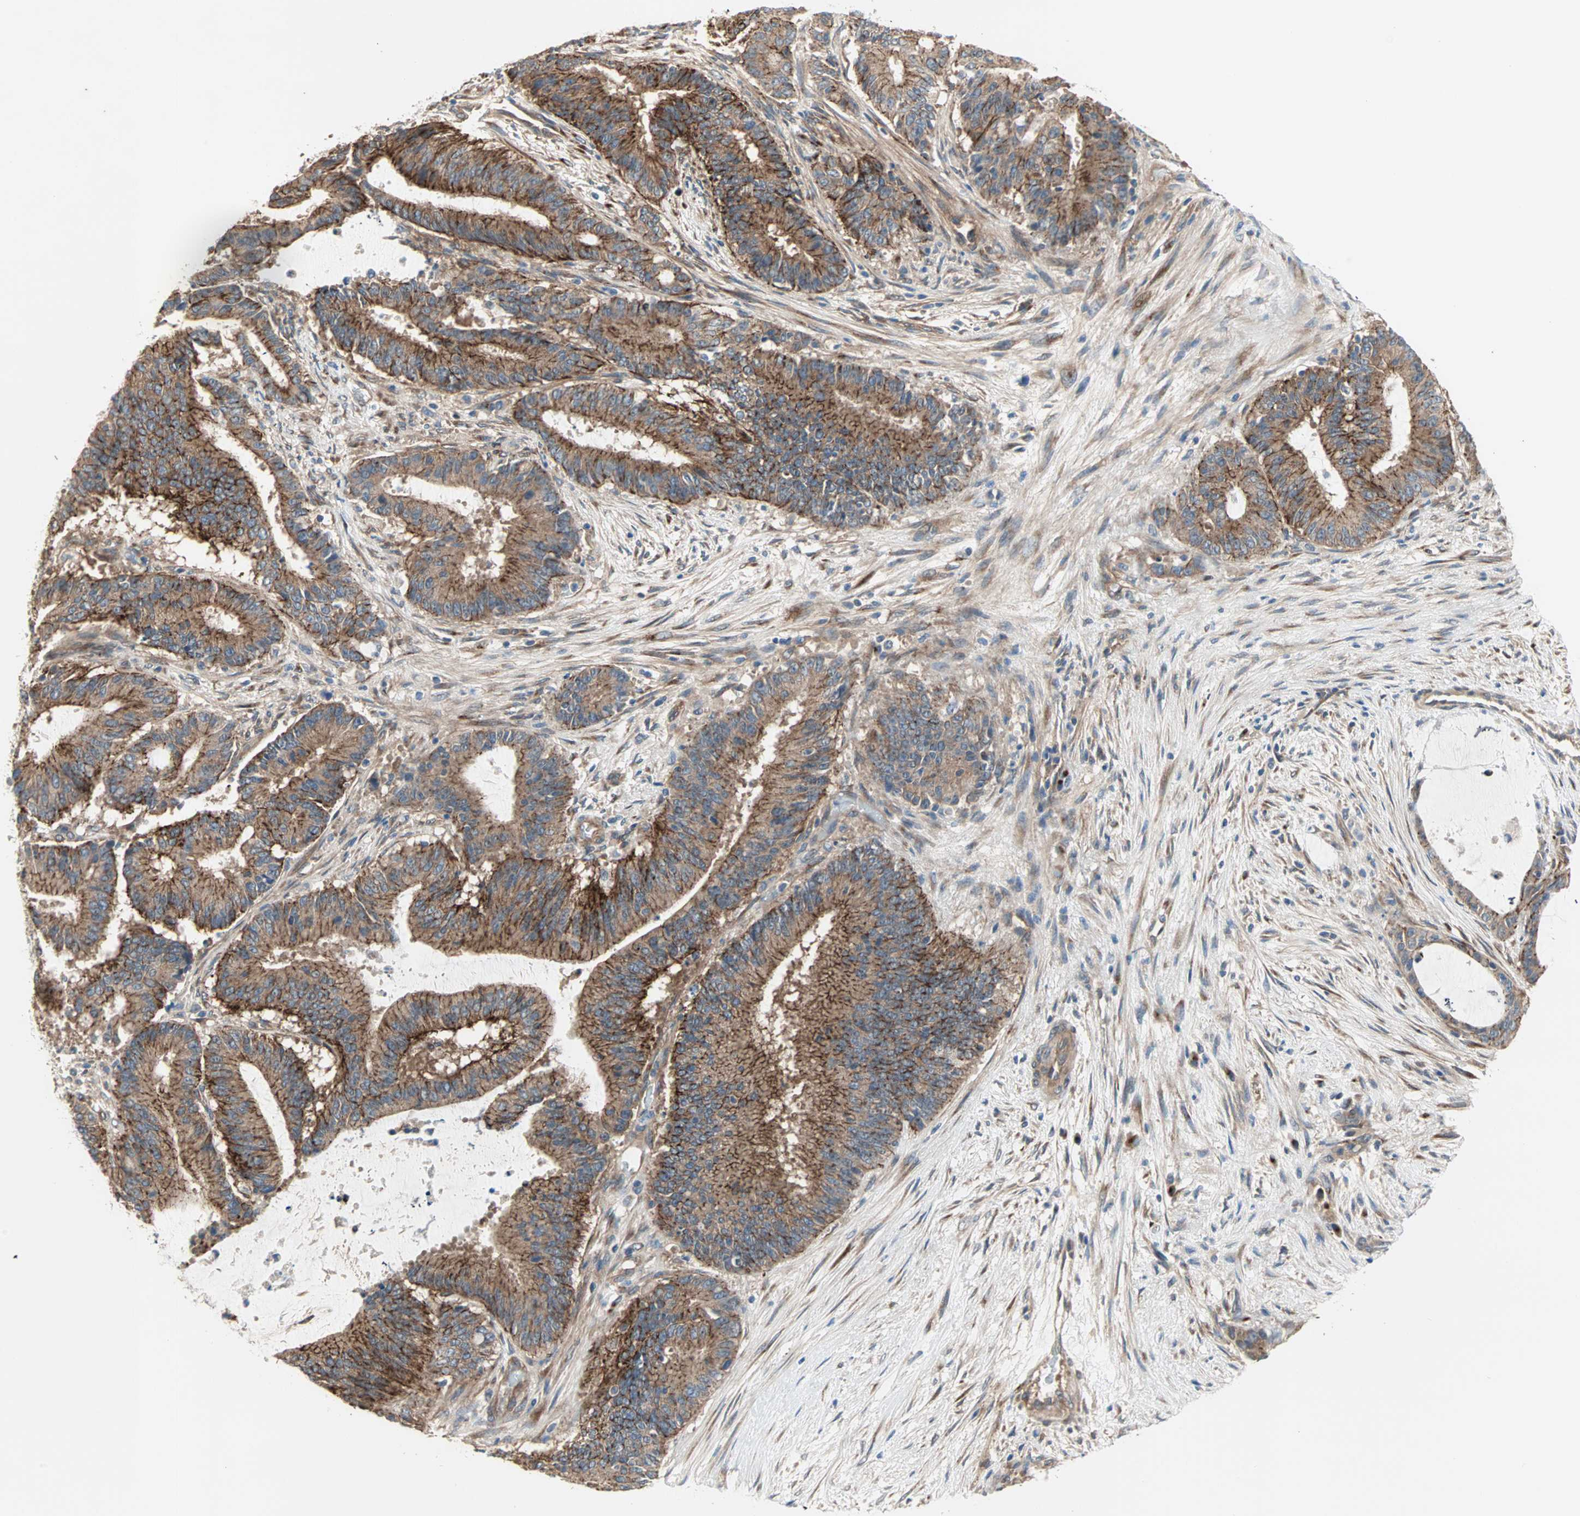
{"staining": {"intensity": "strong", "quantity": ">75%", "location": "cytoplasmic/membranous"}, "tissue": "liver cancer", "cell_type": "Tumor cells", "image_type": "cancer", "snomed": [{"axis": "morphology", "description": "Cholangiocarcinoma"}, {"axis": "topography", "description": "Liver"}], "caption": "About >75% of tumor cells in human cholangiocarcinoma (liver) reveal strong cytoplasmic/membranous protein positivity as visualized by brown immunohistochemical staining.", "gene": "PDE8A", "patient": {"sex": "female", "age": 73}}